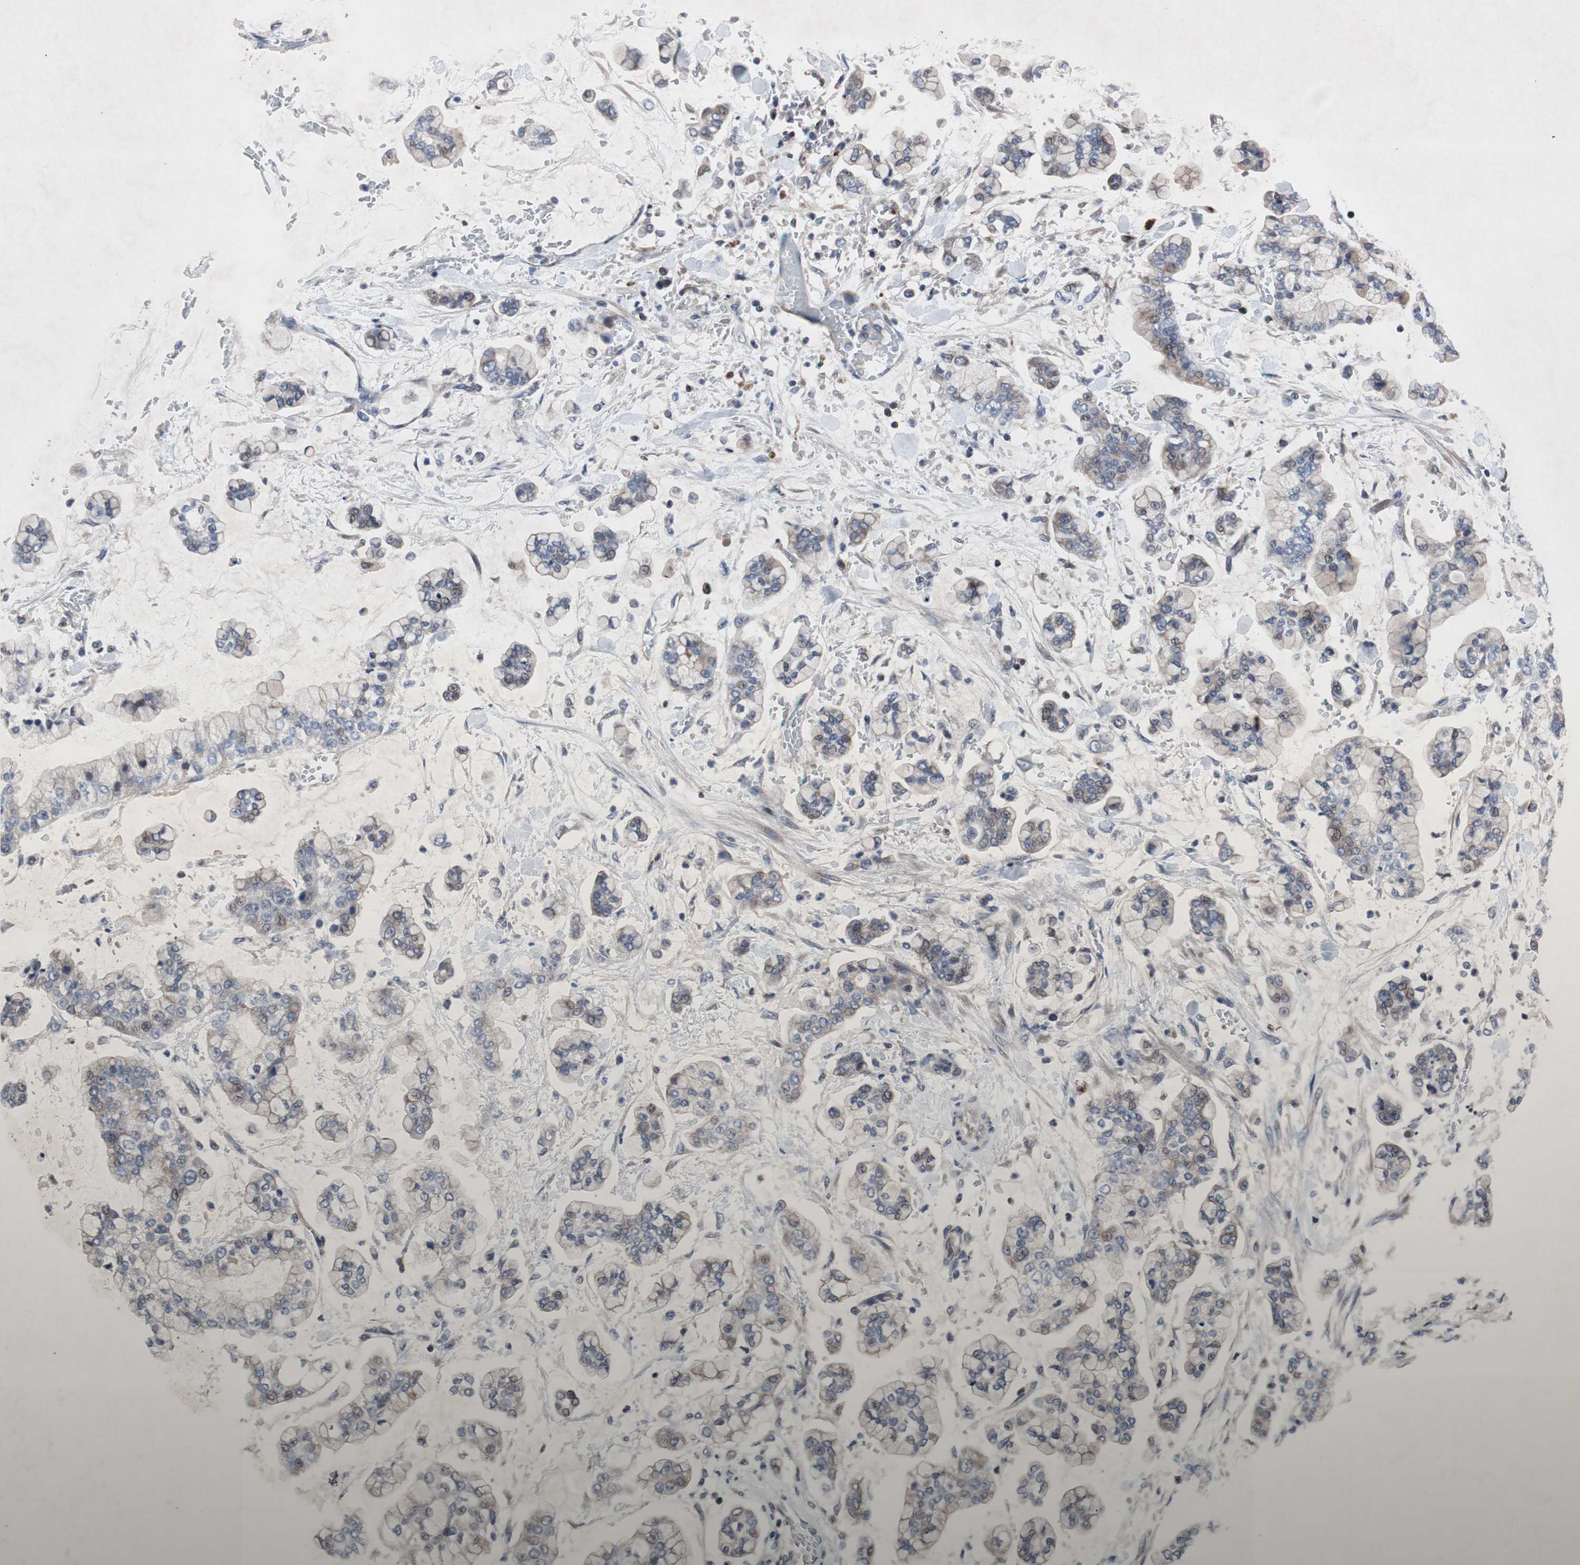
{"staining": {"intensity": "weak", "quantity": "<25%", "location": "cytoplasmic/membranous,nuclear"}, "tissue": "stomach cancer", "cell_type": "Tumor cells", "image_type": "cancer", "snomed": [{"axis": "morphology", "description": "Normal tissue, NOS"}, {"axis": "morphology", "description": "Adenocarcinoma, NOS"}, {"axis": "topography", "description": "Stomach, upper"}, {"axis": "topography", "description": "Stomach"}], "caption": "This is an immunohistochemistry histopathology image of stomach adenocarcinoma. There is no positivity in tumor cells.", "gene": "MUTYH", "patient": {"sex": "male", "age": 76}}